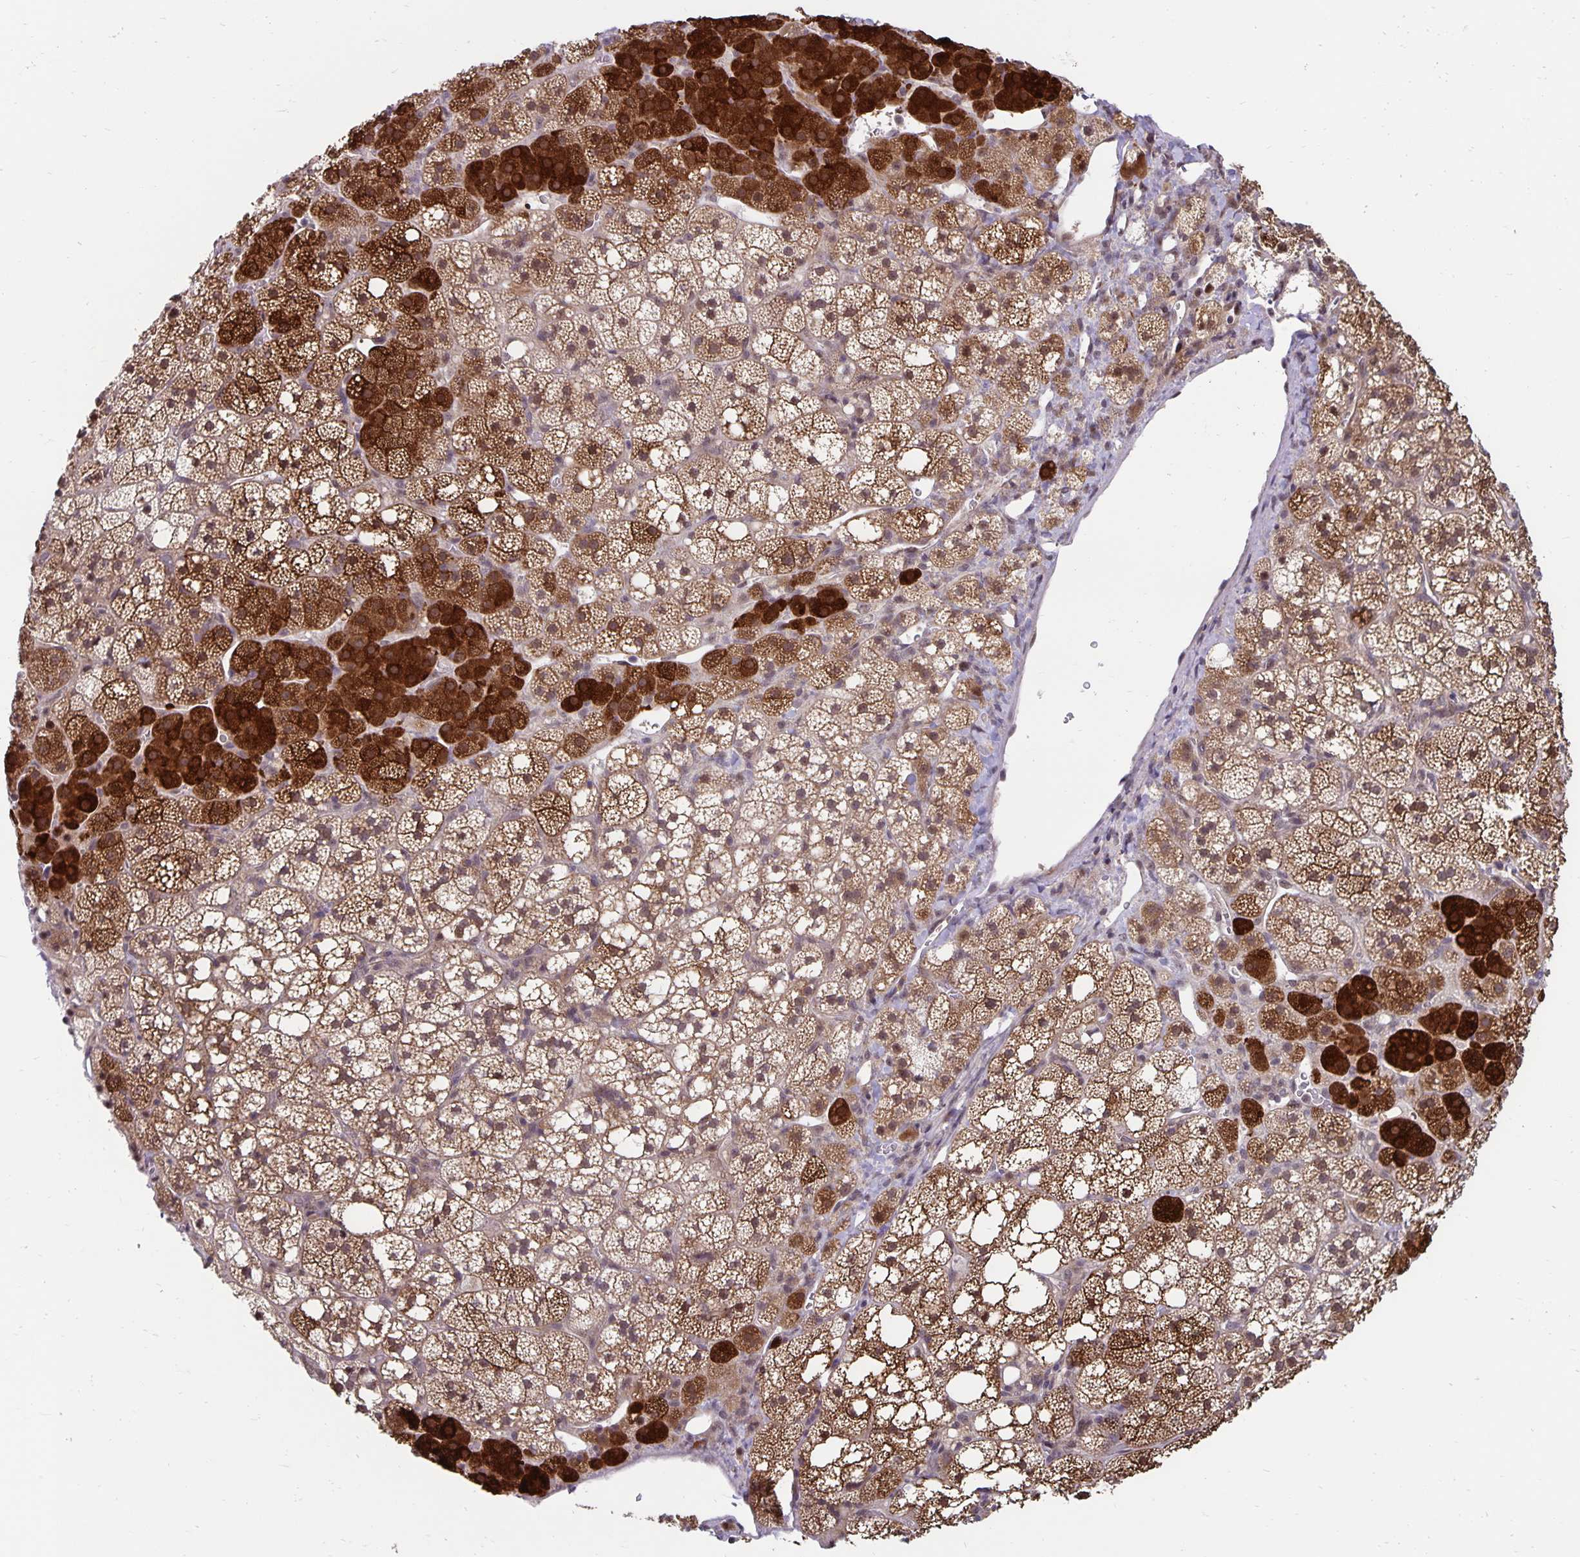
{"staining": {"intensity": "strong", "quantity": "25%-75%", "location": "cytoplasmic/membranous,nuclear"}, "tissue": "adrenal gland", "cell_type": "Glandular cells", "image_type": "normal", "snomed": [{"axis": "morphology", "description": "Normal tissue, NOS"}, {"axis": "topography", "description": "Adrenal gland"}], "caption": "Benign adrenal gland displays strong cytoplasmic/membranous,nuclear staining in about 25%-75% of glandular cells, visualized by immunohistochemistry.", "gene": "EXOC6B", "patient": {"sex": "male", "age": 53}}